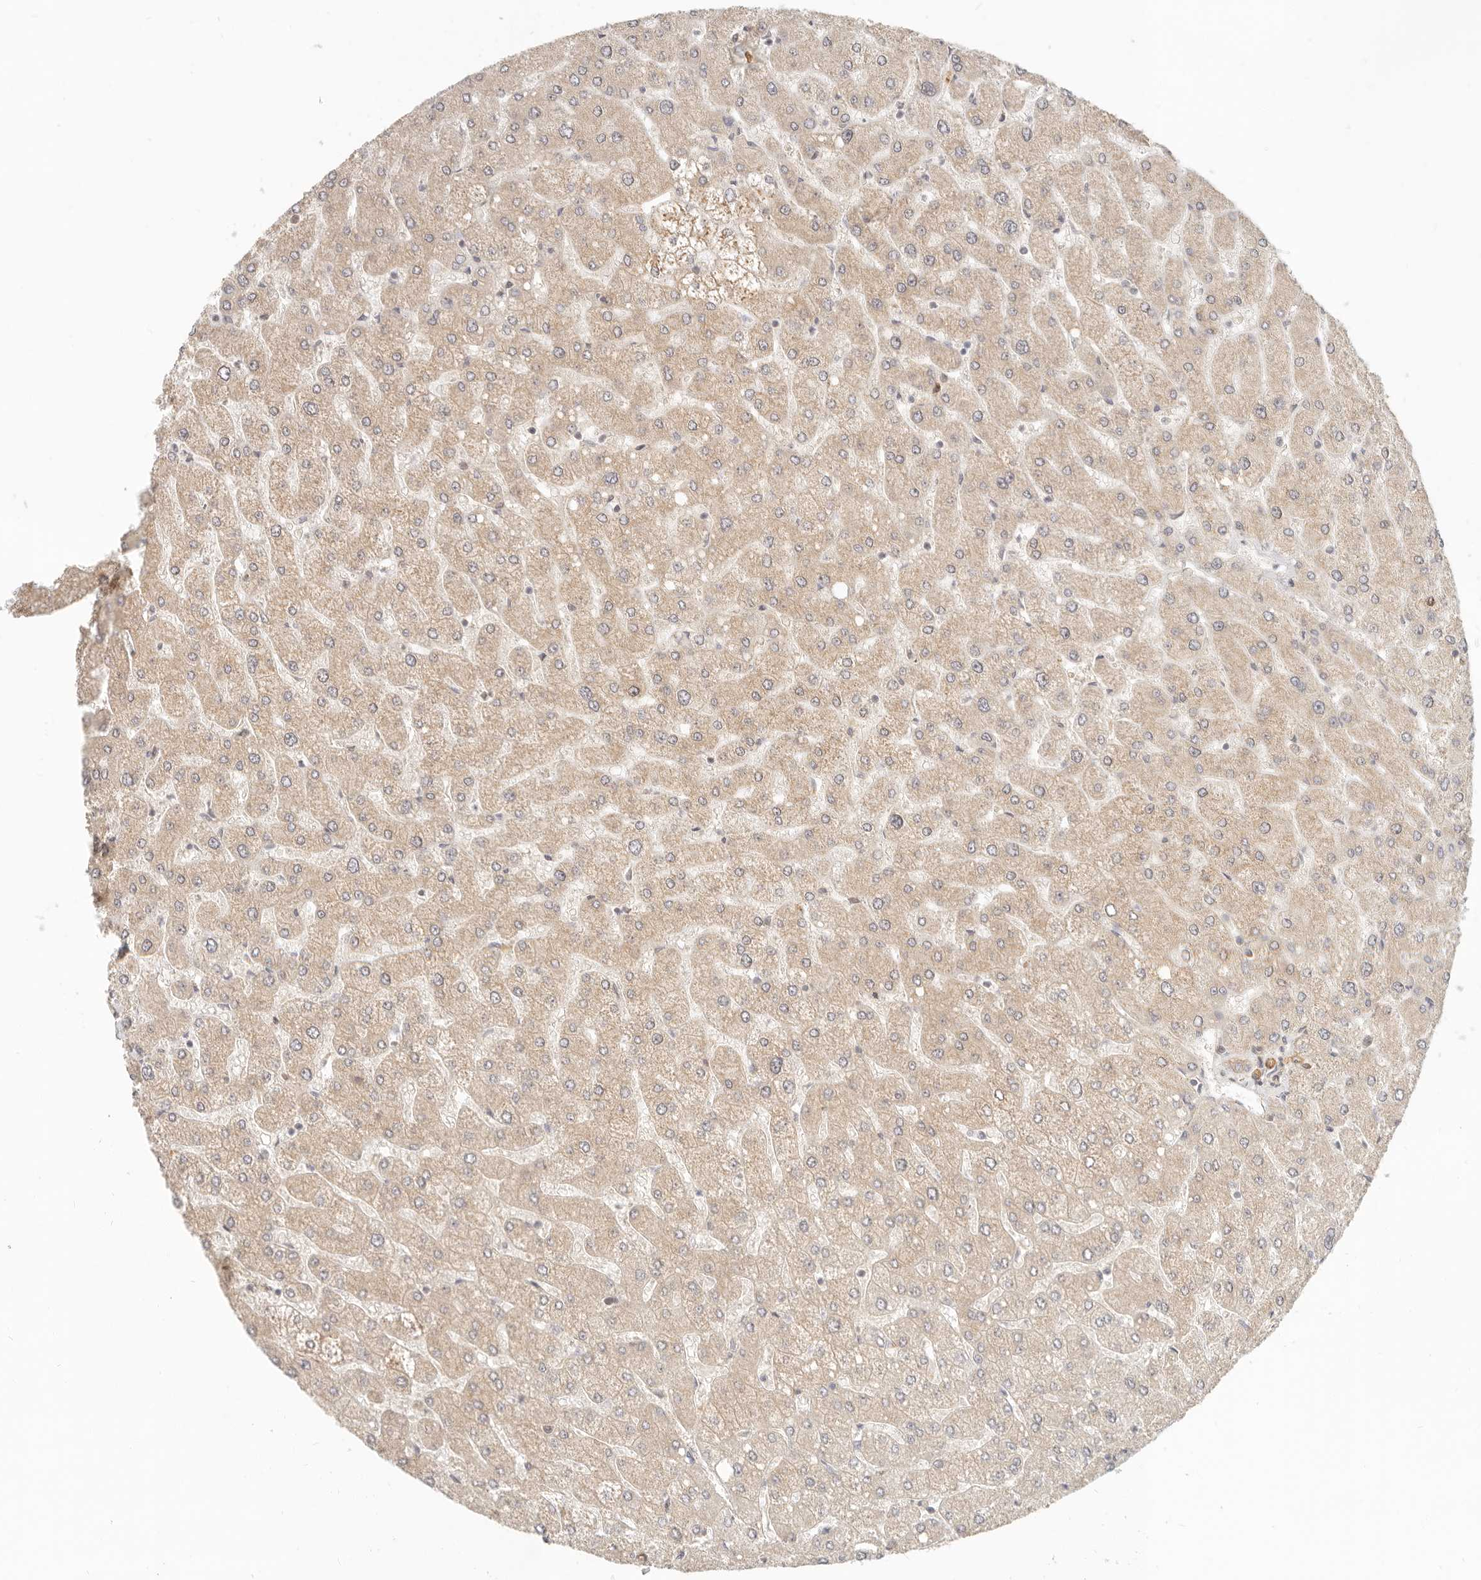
{"staining": {"intensity": "moderate", "quantity": ">75%", "location": "cytoplasmic/membranous"}, "tissue": "liver", "cell_type": "Cholangiocytes", "image_type": "normal", "snomed": [{"axis": "morphology", "description": "Normal tissue, NOS"}, {"axis": "topography", "description": "Liver"}], "caption": "A medium amount of moderate cytoplasmic/membranous staining is seen in approximately >75% of cholangiocytes in benign liver.", "gene": "UFSP1", "patient": {"sex": "male", "age": 55}}